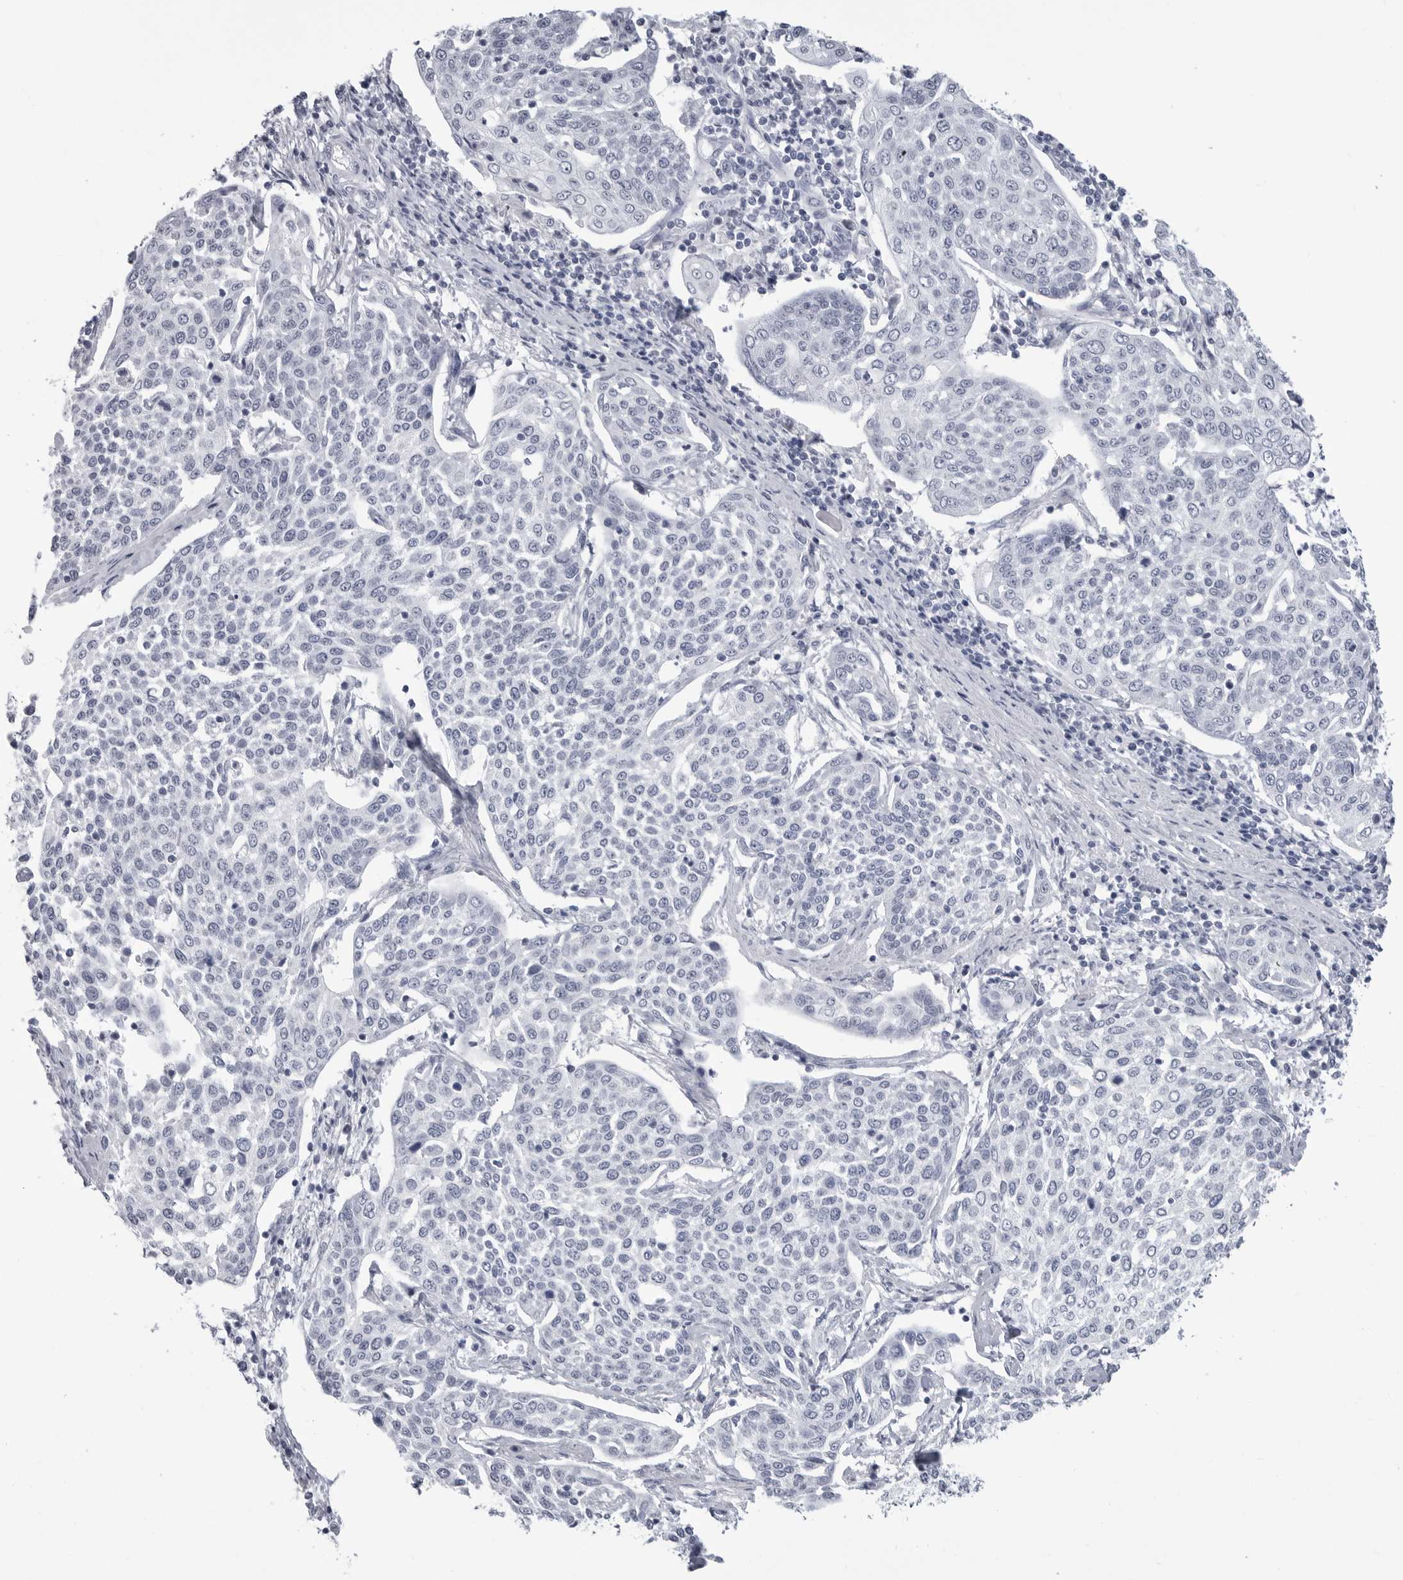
{"staining": {"intensity": "negative", "quantity": "none", "location": "none"}, "tissue": "cervical cancer", "cell_type": "Tumor cells", "image_type": "cancer", "snomed": [{"axis": "morphology", "description": "Squamous cell carcinoma, NOS"}, {"axis": "topography", "description": "Cervix"}], "caption": "The IHC micrograph has no significant positivity in tumor cells of cervical cancer (squamous cell carcinoma) tissue.", "gene": "PGA3", "patient": {"sex": "female", "age": 34}}